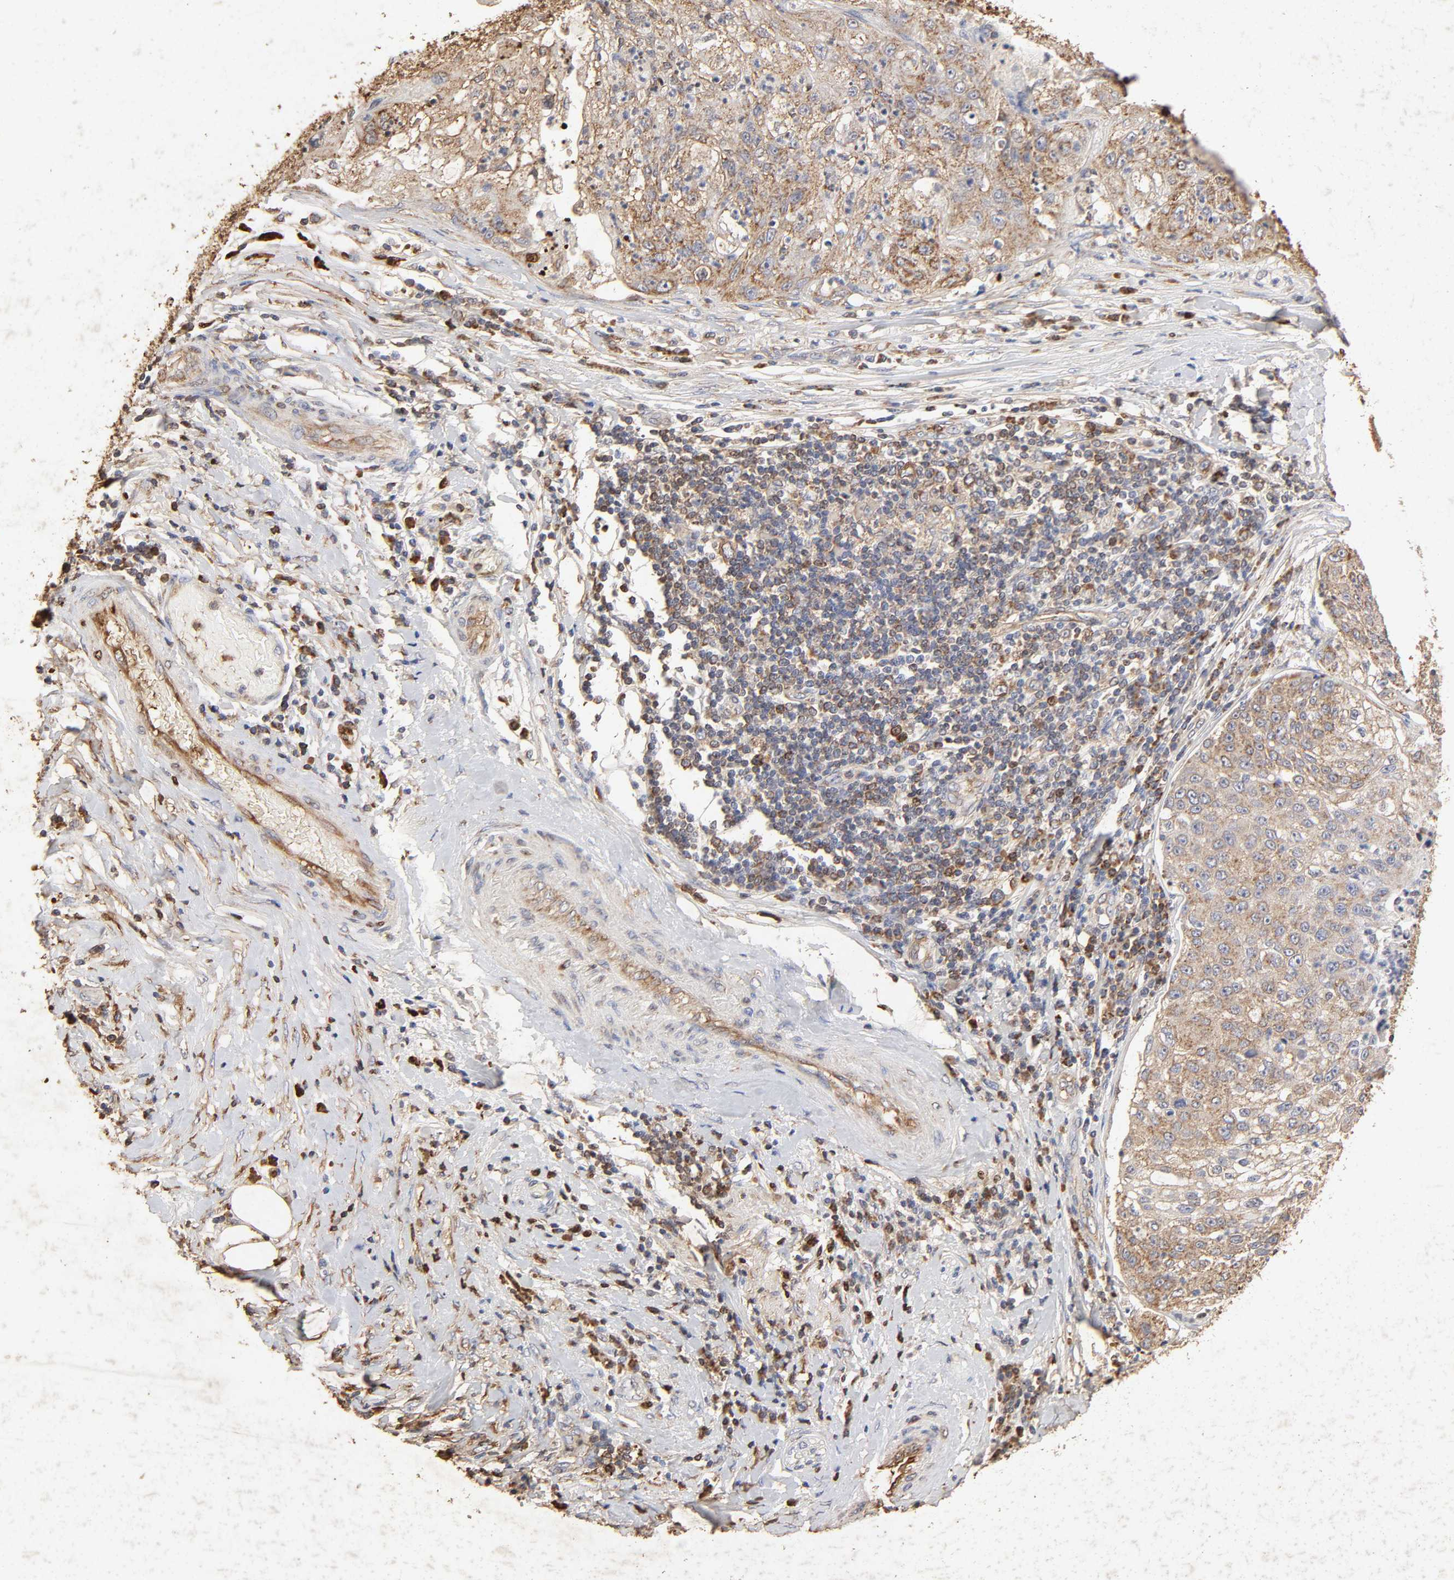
{"staining": {"intensity": "strong", "quantity": ">75%", "location": "cytoplasmic/membranous"}, "tissue": "lung cancer", "cell_type": "Tumor cells", "image_type": "cancer", "snomed": [{"axis": "morphology", "description": "Inflammation, NOS"}, {"axis": "morphology", "description": "Squamous cell carcinoma, NOS"}, {"axis": "topography", "description": "Lymph node"}, {"axis": "topography", "description": "Soft tissue"}, {"axis": "topography", "description": "Lung"}], "caption": "Human squamous cell carcinoma (lung) stained with a protein marker exhibits strong staining in tumor cells.", "gene": "CYCS", "patient": {"sex": "male", "age": 66}}